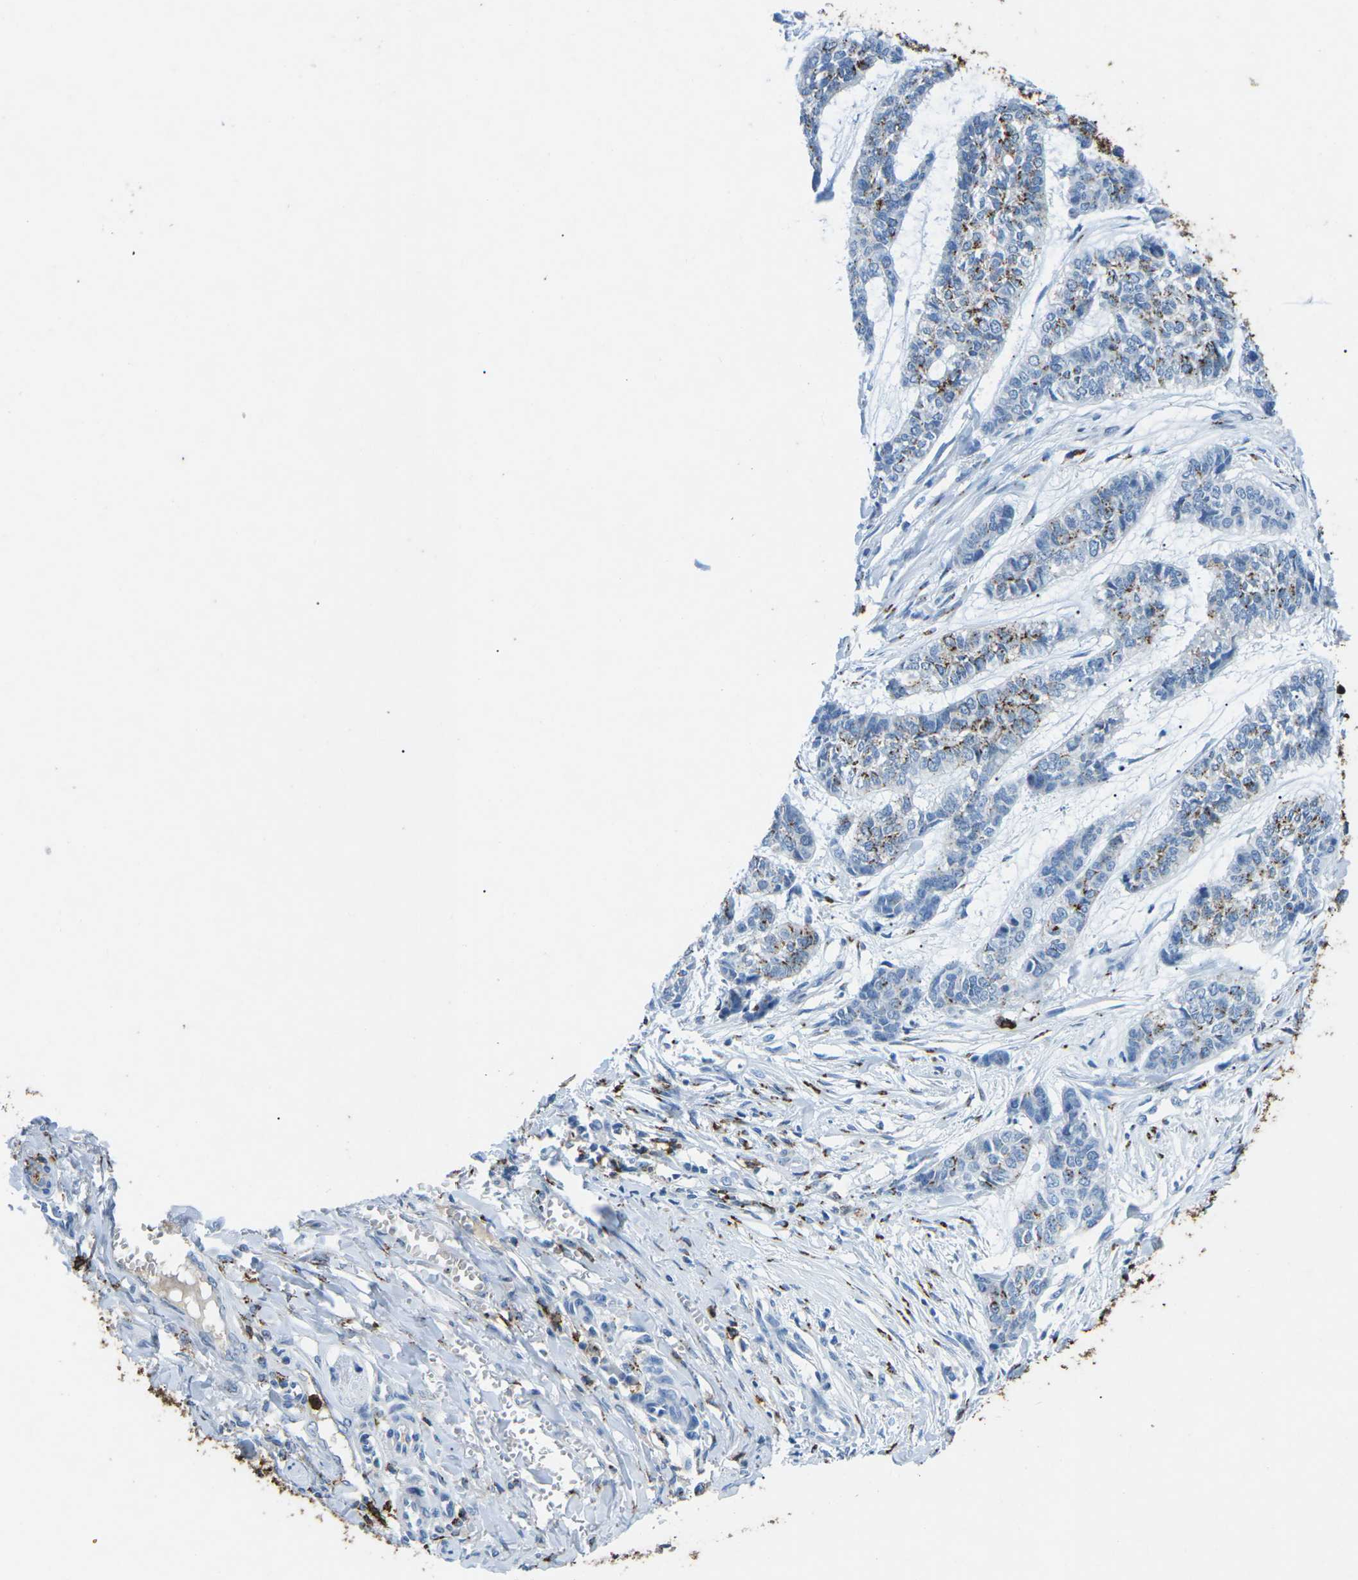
{"staining": {"intensity": "moderate", "quantity": "<25%", "location": "cytoplasmic/membranous"}, "tissue": "skin cancer", "cell_type": "Tumor cells", "image_type": "cancer", "snomed": [{"axis": "morphology", "description": "Basal cell carcinoma"}, {"axis": "topography", "description": "Skin"}], "caption": "Immunohistochemistry (IHC) (DAB) staining of human skin cancer (basal cell carcinoma) shows moderate cytoplasmic/membranous protein positivity in approximately <25% of tumor cells.", "gene": "CTAGE1", "patient": {"sex": "female", "age": 64}}